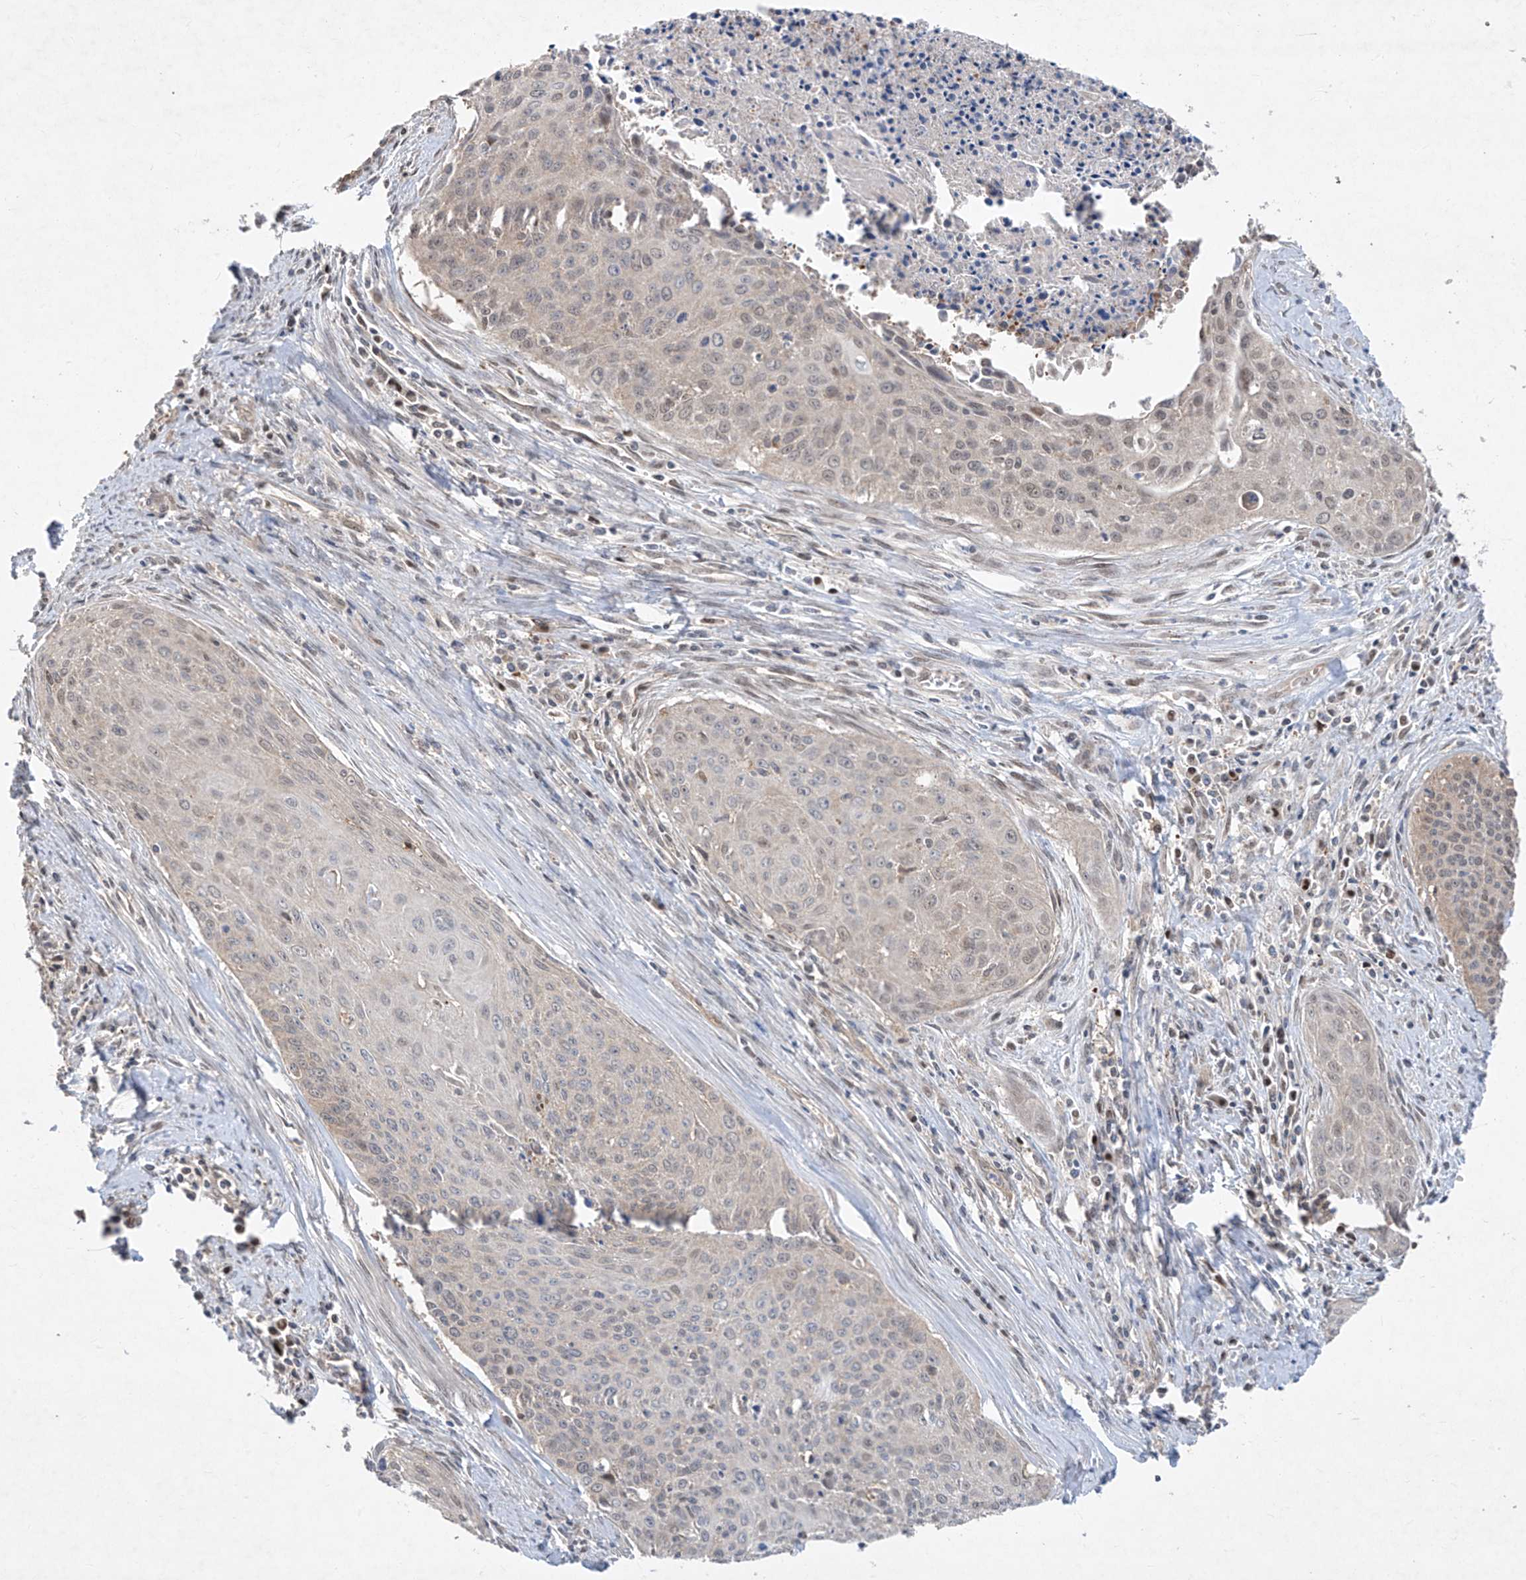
{"staining": {"intensity": "negative", "quantity": "none", "location": "none"}, "tissue": "cervical cancer", "cell_type": "Tumor cells", "image_type": "cancer", "snomed": [{"axis": "morphology", "description": "Squamous cell carcinoma, NOS"}, {"axis": "topography", "description": "Cervix"}], "caption": "Cervical cancer (squamous cell carcinoma) was stained to show a protein in brown. There is no significant staining in tumor cells.", "gene": "ZNF358", "patient": {"sex": "female", "age": 55}}